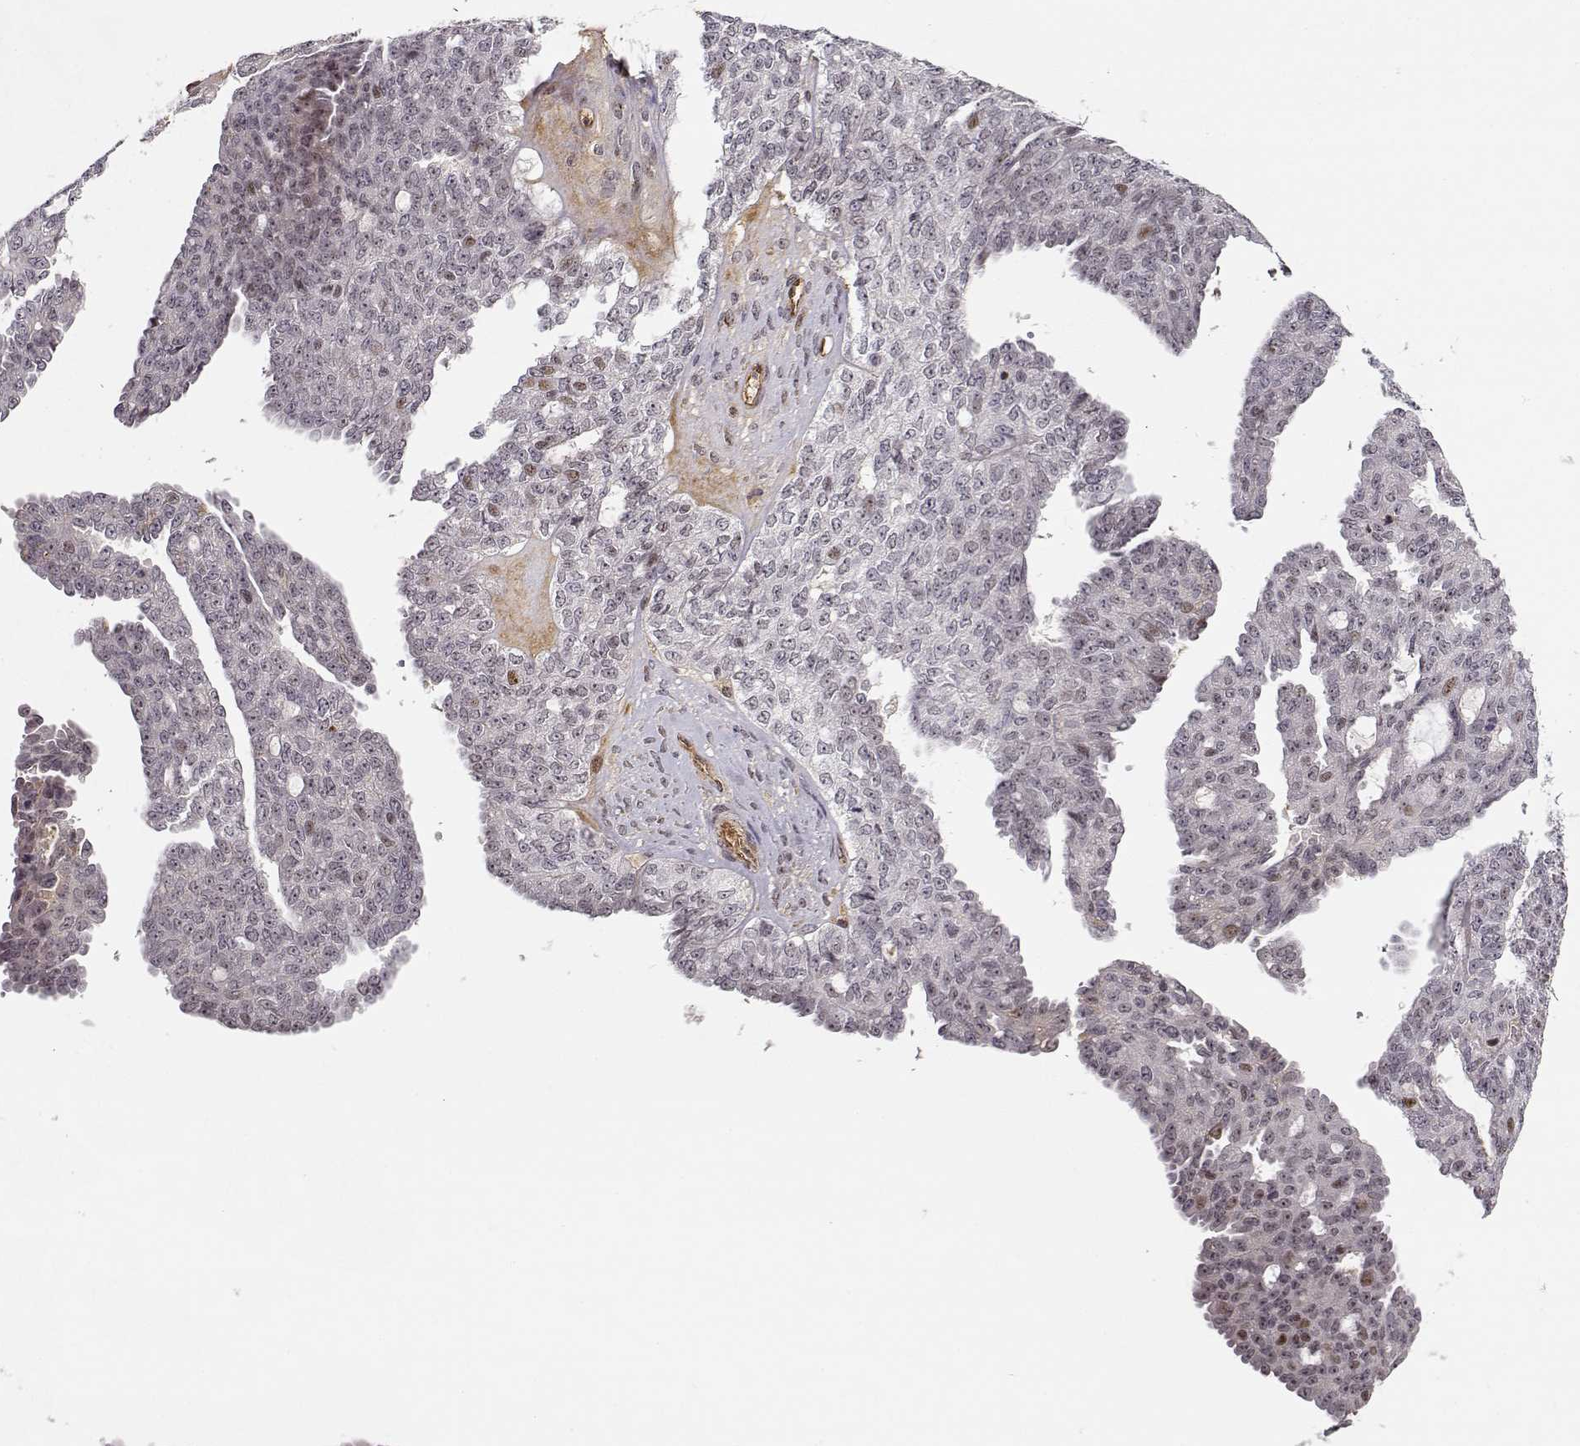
{"staining": {"intensity": "moderate", "quantity": "<25%", "location": "nuclear"}, "tissue": "ovarian cancer", "cell_type": "Tumor cells", "image_type": "cancer", "snomed": [{"axis": "morphology", "description": "Cystadenocarcinoma, serous, NOS"}, {"axis": "topography", "description": "Ovary"}], "caption": "The histopathology image demonstrates immunohistochemical staining of serous cystadenocarcinoma (ovarian). There is moderate nuclear expression is seen in about <25% of tumor cells. (DAB = brown stain, brightfield microscopy at high magnification).", "gene": "CIR1", "patient": {"sex": "female", "age": 71}}